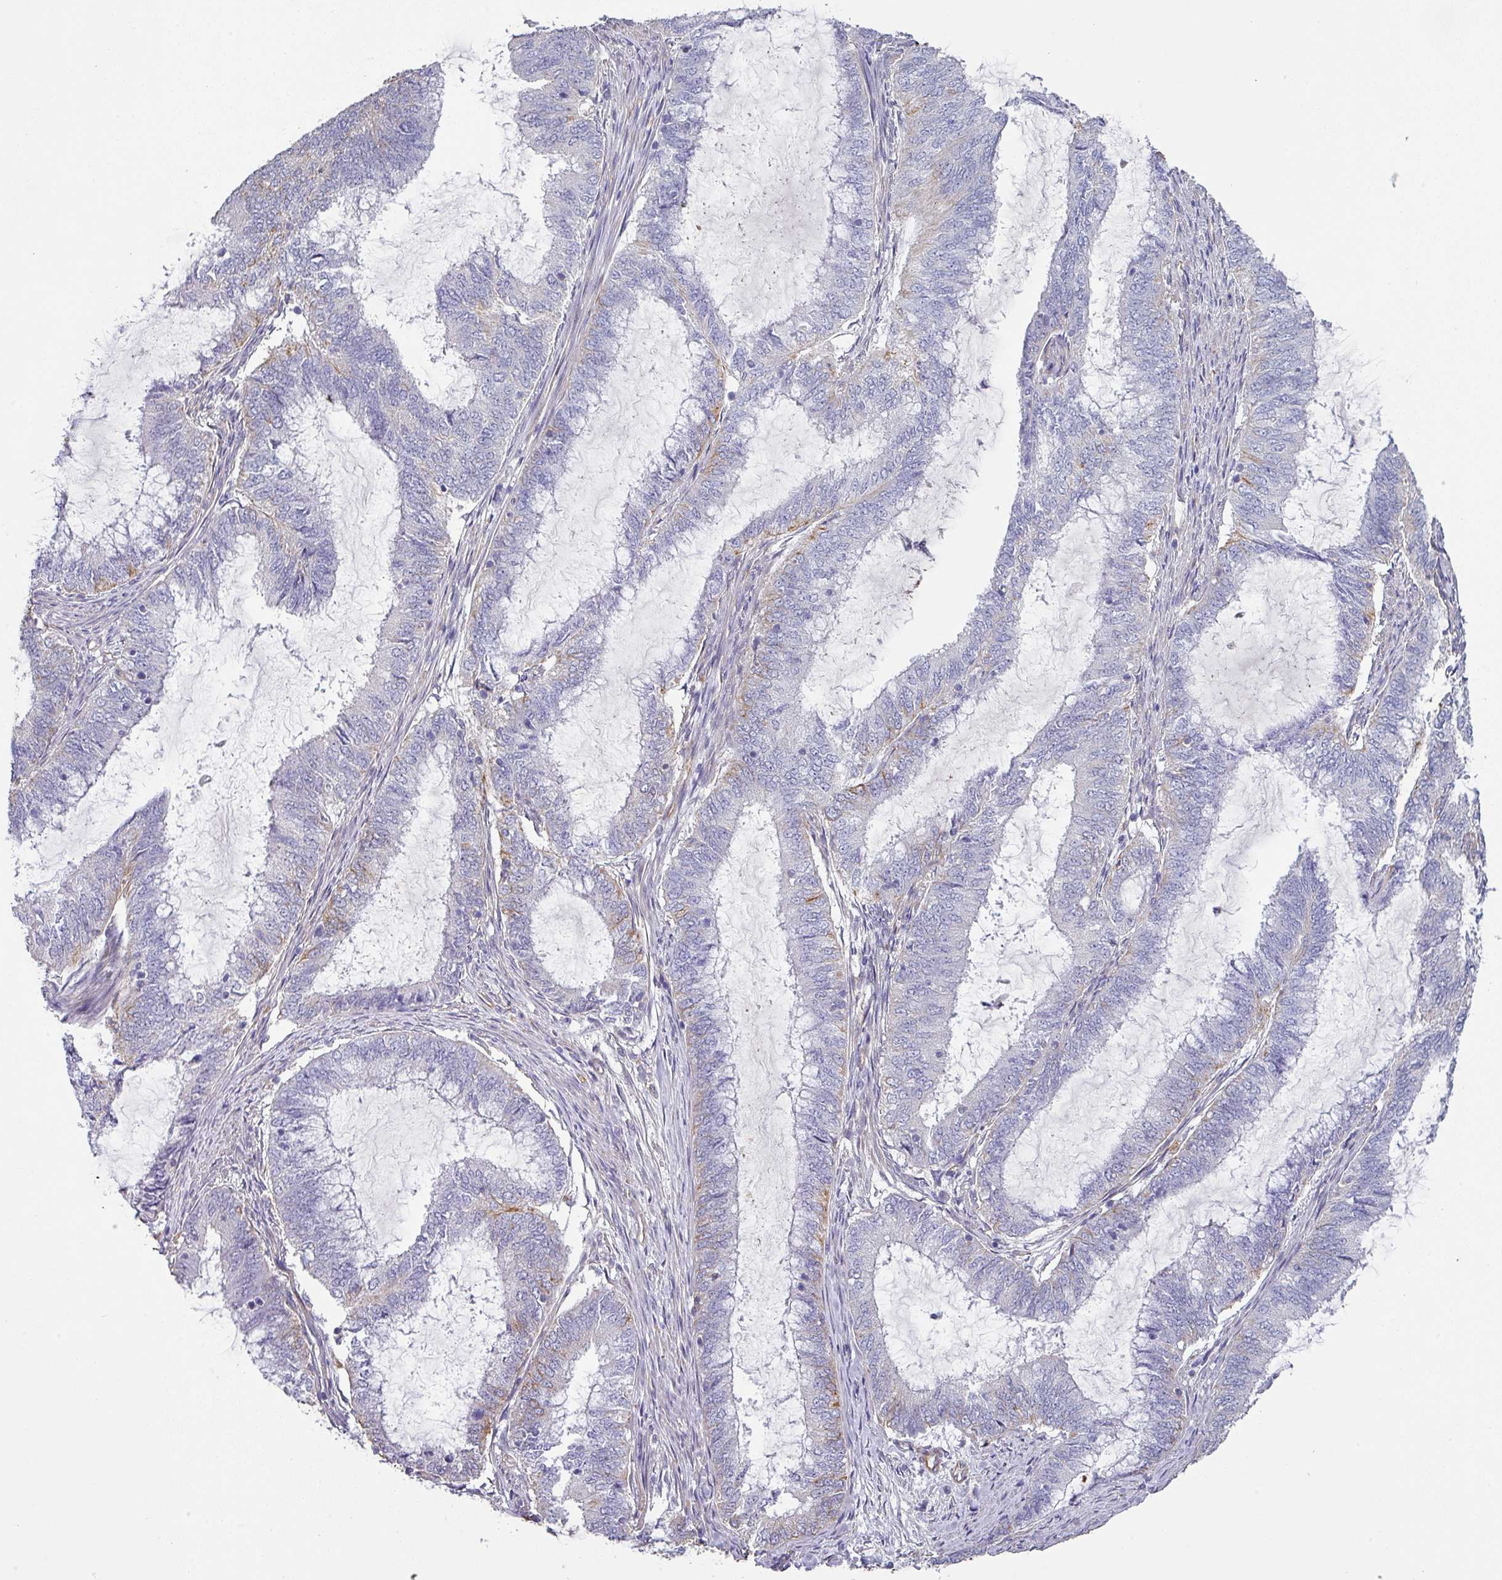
{"staining": {"intensity": "negative", "quantity": "none", "location": "none"}, "tissue": "endometrial cancer", "cell_type": "Tumor cells", "image_type": "cancer", "snomed": [{"axis": "morphology", "description": "Adenocarcinoma, NOS"}, {"axis": "topography", "description": "Endometrium"}], "caption": "Micrograph shows no significant protein staining in tumor cells of endometrial adenocarcinoma. Nuclei are stained in blue.", "gene": "ZNF280C", "patient": {"sex": "female", "age": 51}}